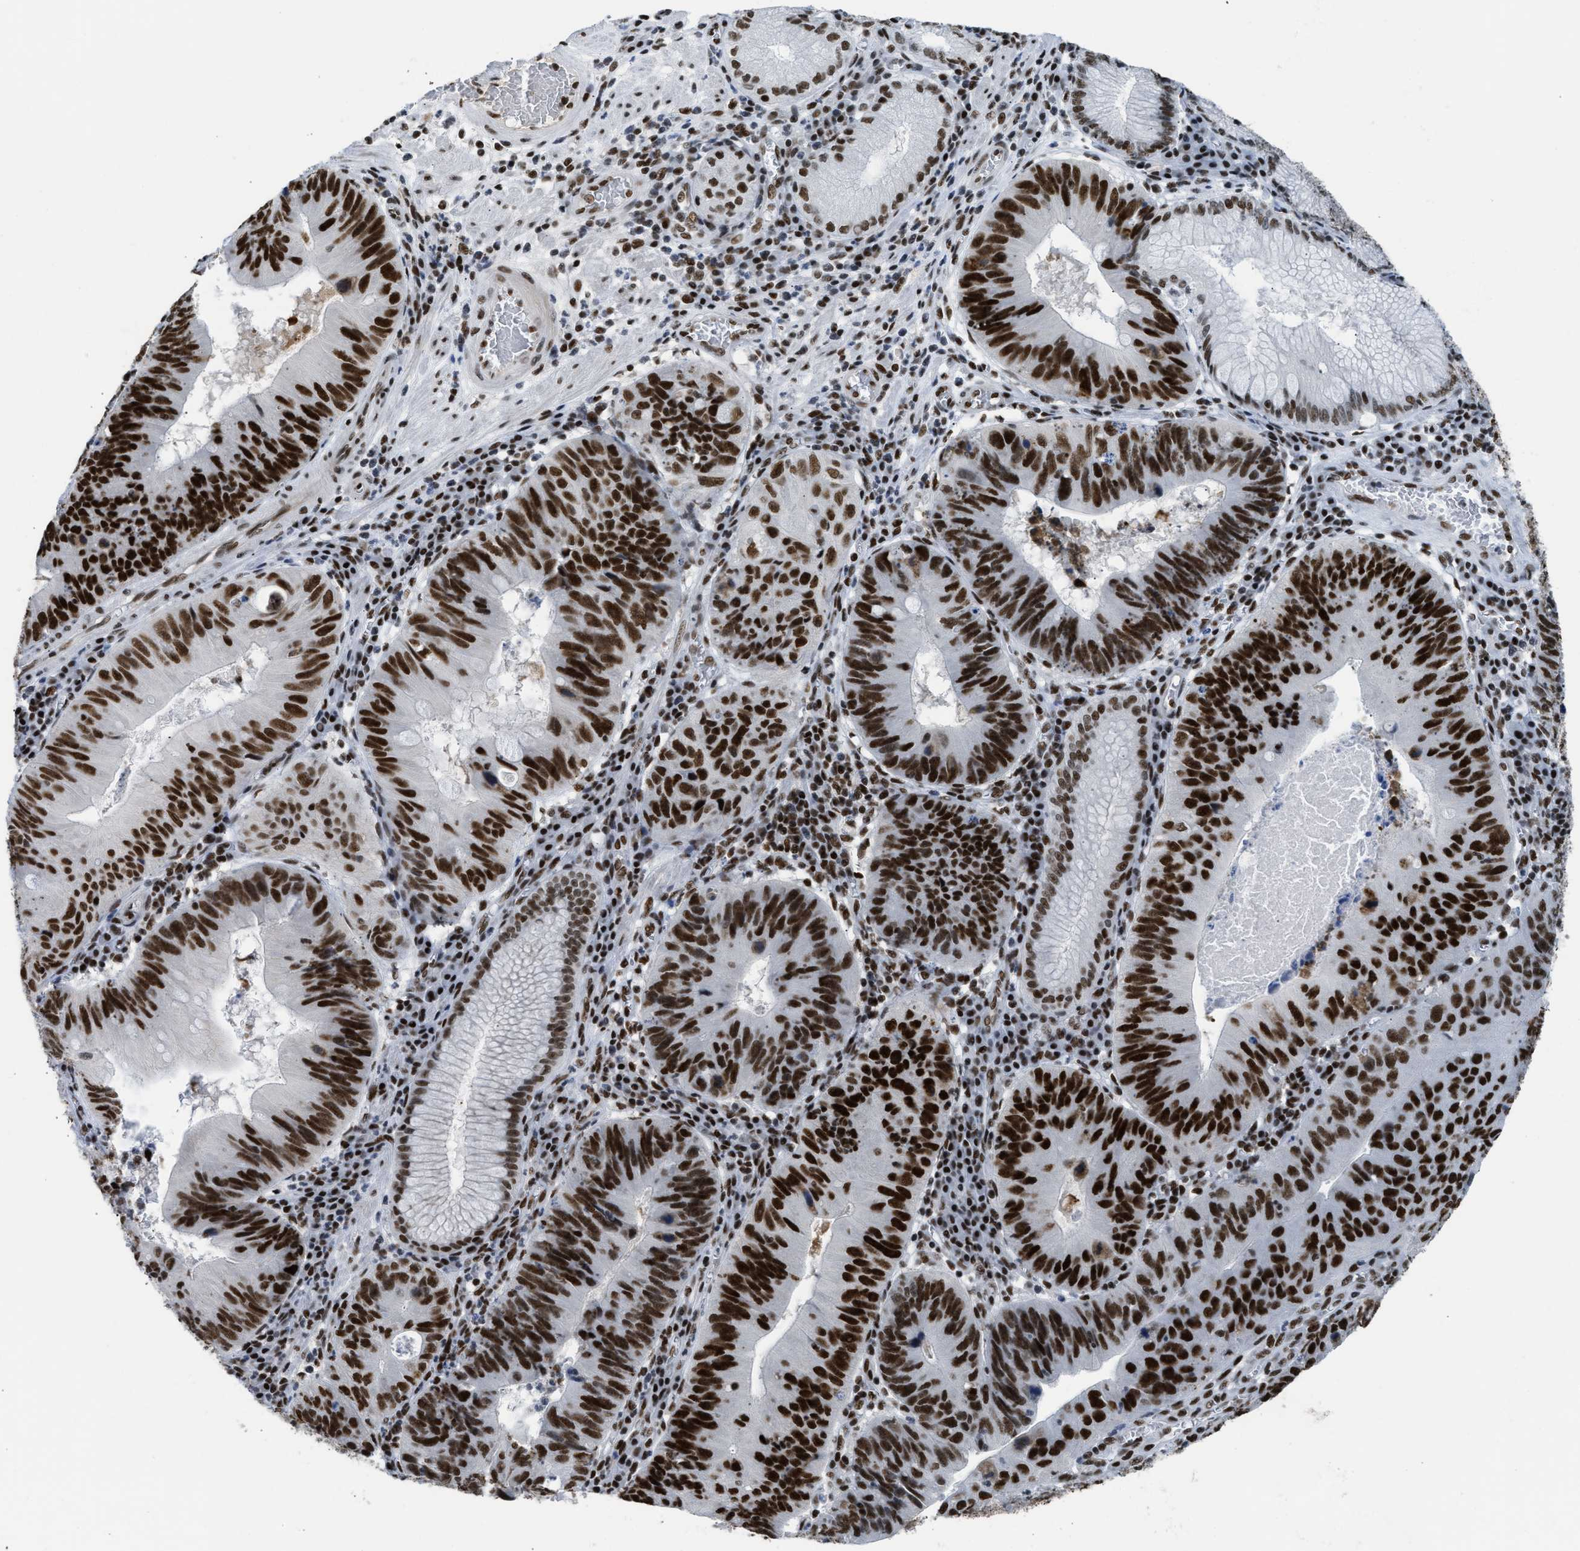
{"staining": {"intensity": "strong", "quantity": ">75%", "location": "nuclear"}, "tissue": "stomach cancer", "cell_type": "Tumor cells", "image_type": "cancer", "snomed": [{"axis": "morphology", "description": "Adenocarcinoma, NOS"}, {"axis": "topography", "description": "Stomach"}], "caption": "IHC (DAB (3,3'-diaminobenzidine)) staining of human stomach adenocarcinoma reveals strong nuclear protein expression in approximately >75% of tumor cells.", "gene": "SCAF4", "patient": {"sex": "male", "age": 59}}